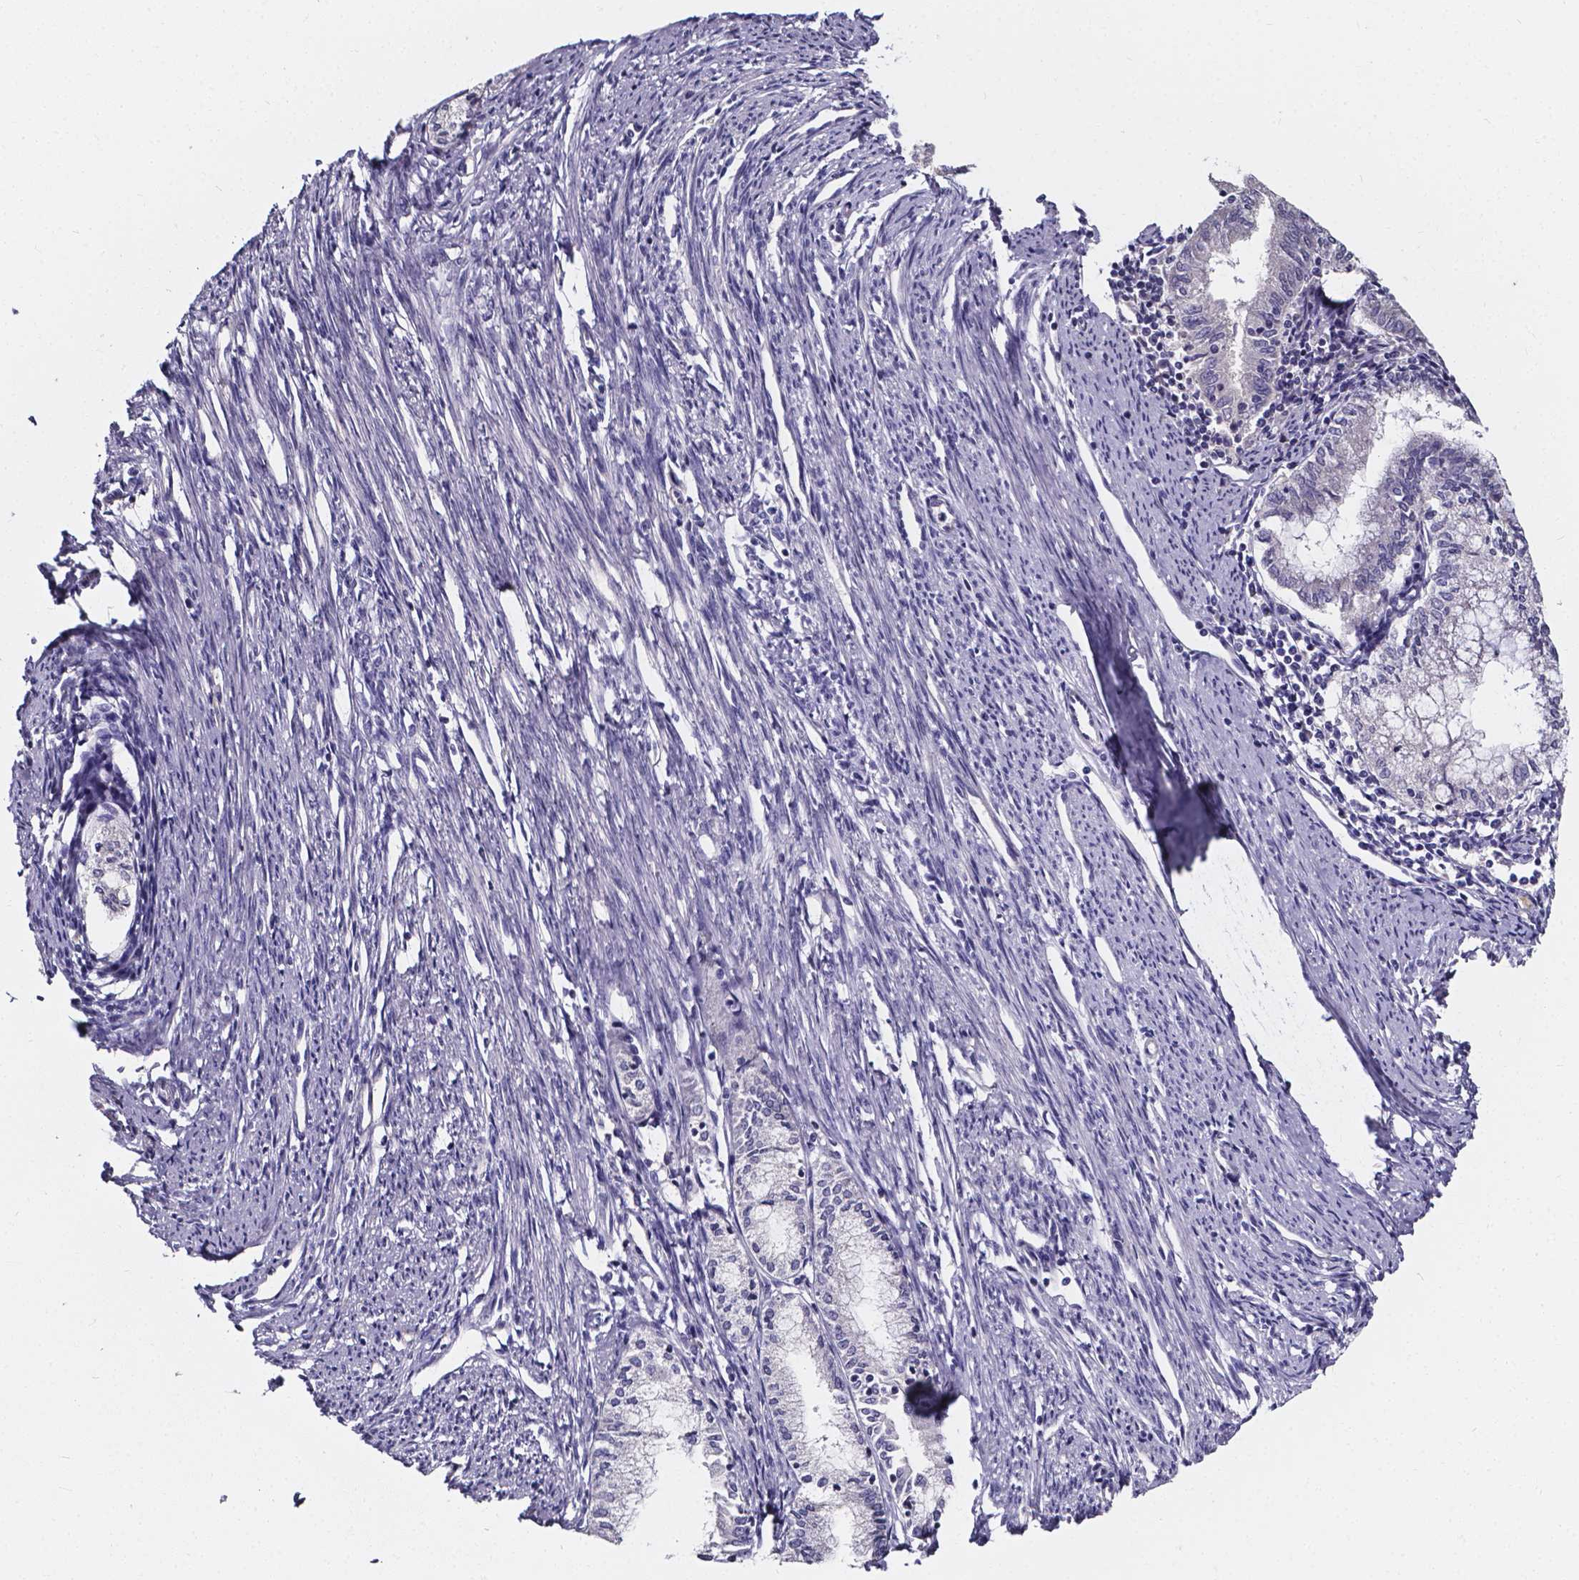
{"staining": {"intensity": "negative", "quantity": "none", "location": "none"}, "tissue": "endometrial cancer", "cell_type": "Tumor cells", "image_type": "cancer", "snomed": [{"axis": "morphology", "description": "Adenocarcinoma, NOS"}, {"axis": "topography", "description": "Endometrium"}], "caption": "Immunohistochemistry (IHC) image of neoplastic tissue: human endometrial cancer stained with DAB reveals no significant protein staining in tumor cells.", "gene": "CACNG8", "patient": {"sex": "female", "age": 79}}